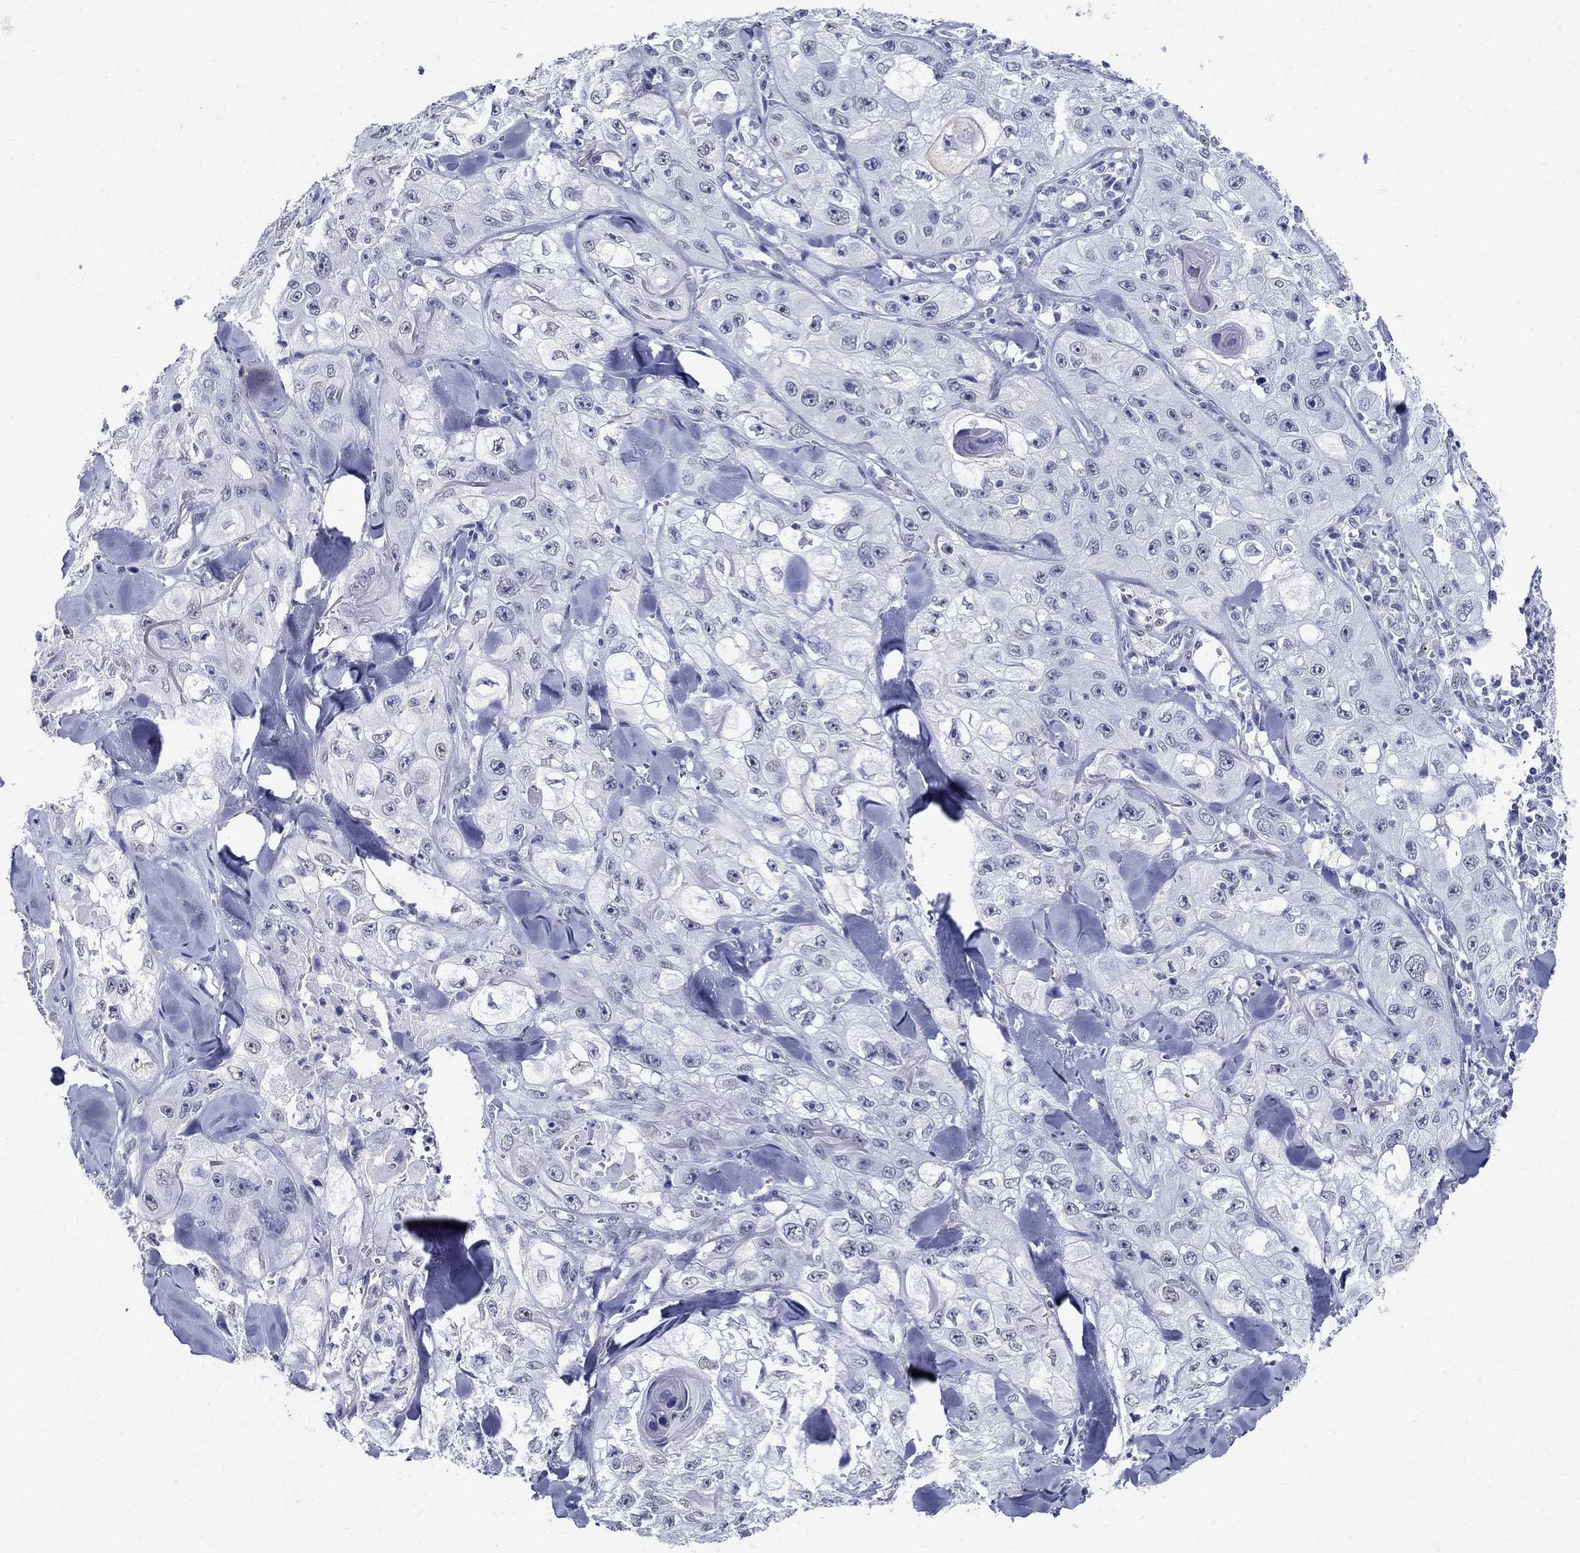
{"staining": {"intensity": "negative", "quantity": "none", "location": "none"}, "tissue": "skin cancer", "cell_type": "Tumor cells", "image_type": "cancer", "snomed": [{"axis": "morphology", "description": "Squamous cell carcinoma, NOS"}, {"axis": "topography", "description": "Skin"}, {"axis": "topography", "description": "Subcutis"}], "caption": "A micrograph of human skin cancer (squamous cell carcinoma) is negative for staining in tumor cells. (Stains: DAB immunohistochemistry (IHC) with hematoxylin counter stain, Microscopy: brightfield microscopy at high magnification).", "gene": "TSPAN16", "patient": {"sex": "male", "age": 73}}